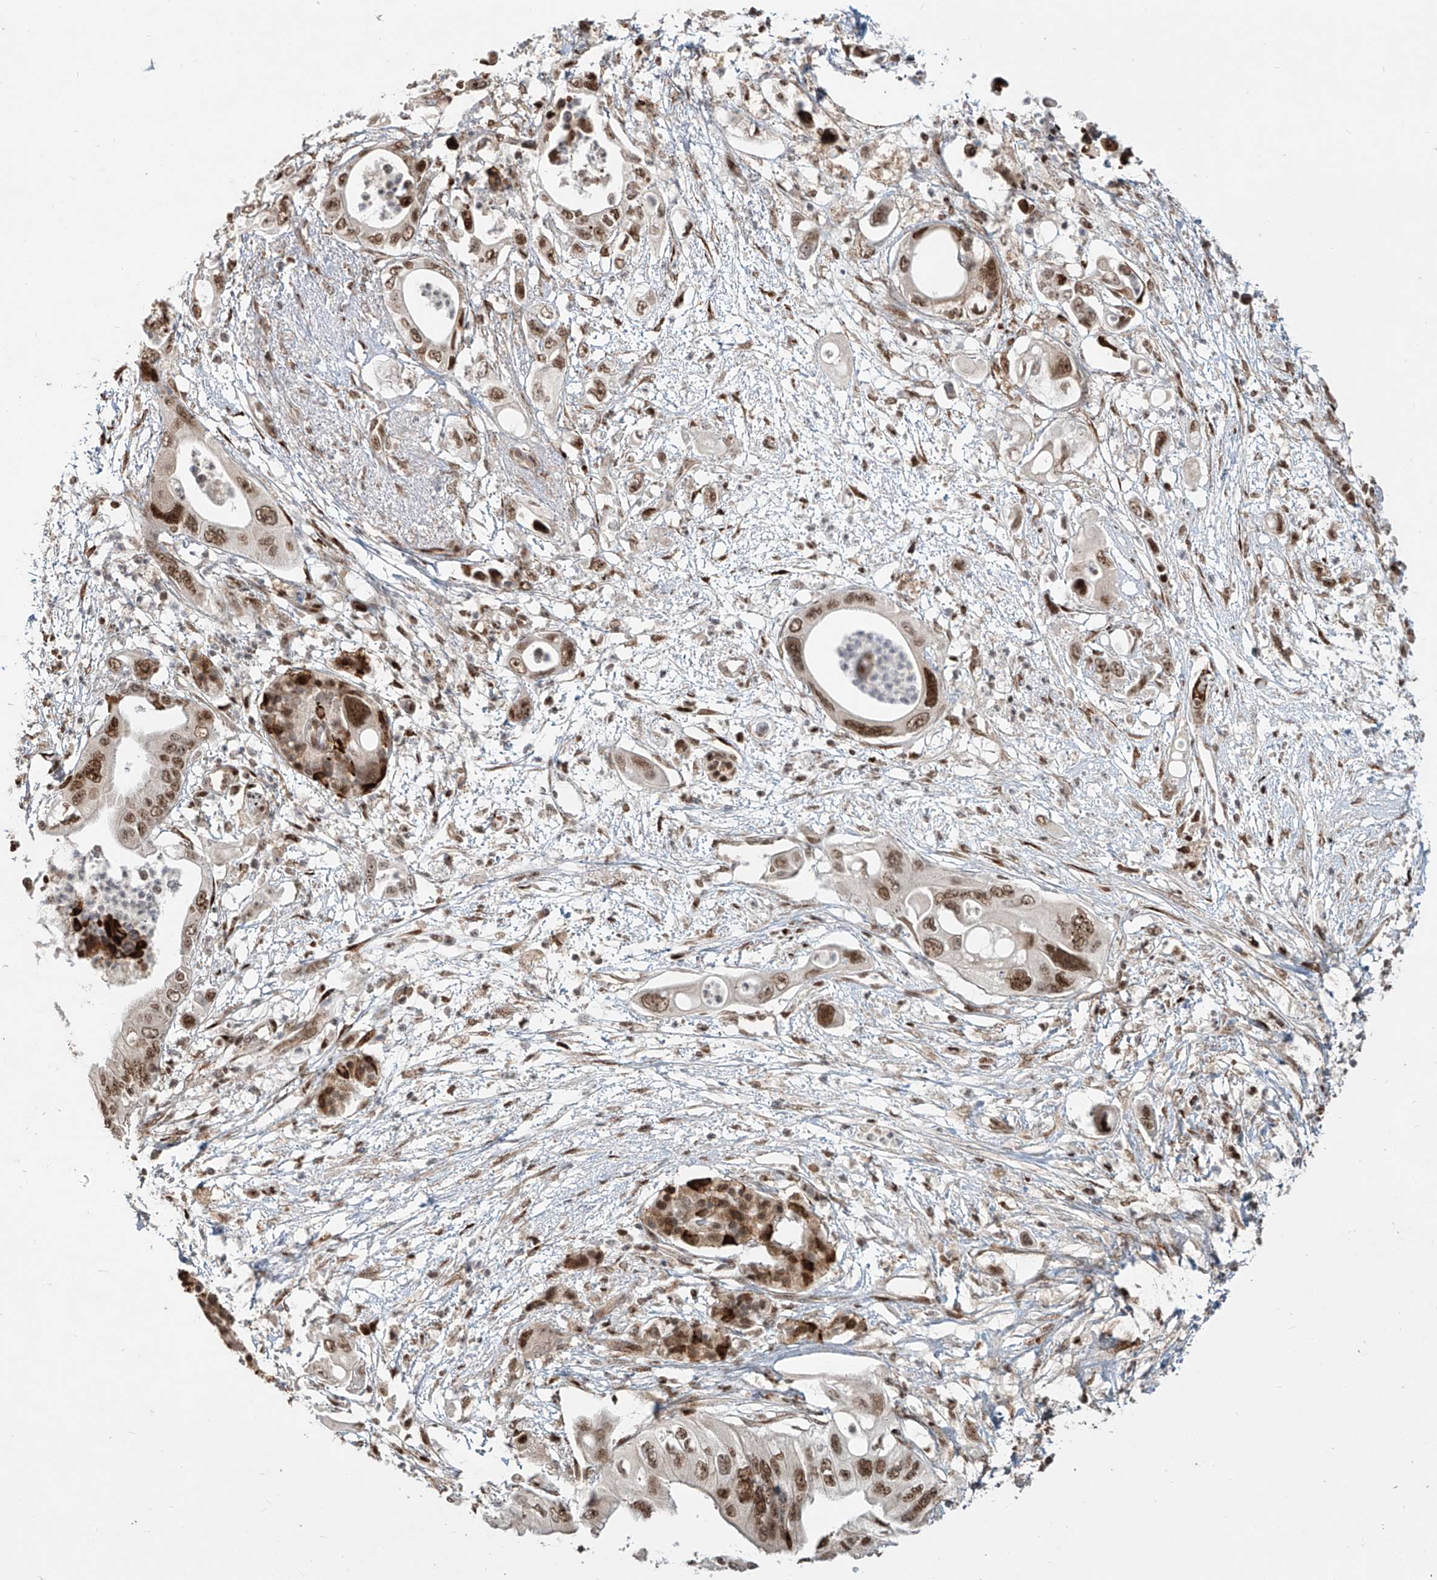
{"staining": {"intensity": "moderate", "quantity": ">75%", "location": "nuclear"}, "tissue": "pancreatic cancer", "cell_type": "Tumor cells", "image_type": "cancer", "snomed": [{"axis": "morphology", "description": "Adenocarcinoma, NOS"}, {"axis": "topography", "description": "Pancreas"}], "caption": "Tumor cells demonstrate medium levels of moderate nuclear staining in approximately >75% of cells in human pancreatic adenocarcinoma.", "gene": "ZNF710", "patient": {"sex": "male", "age": 66}}